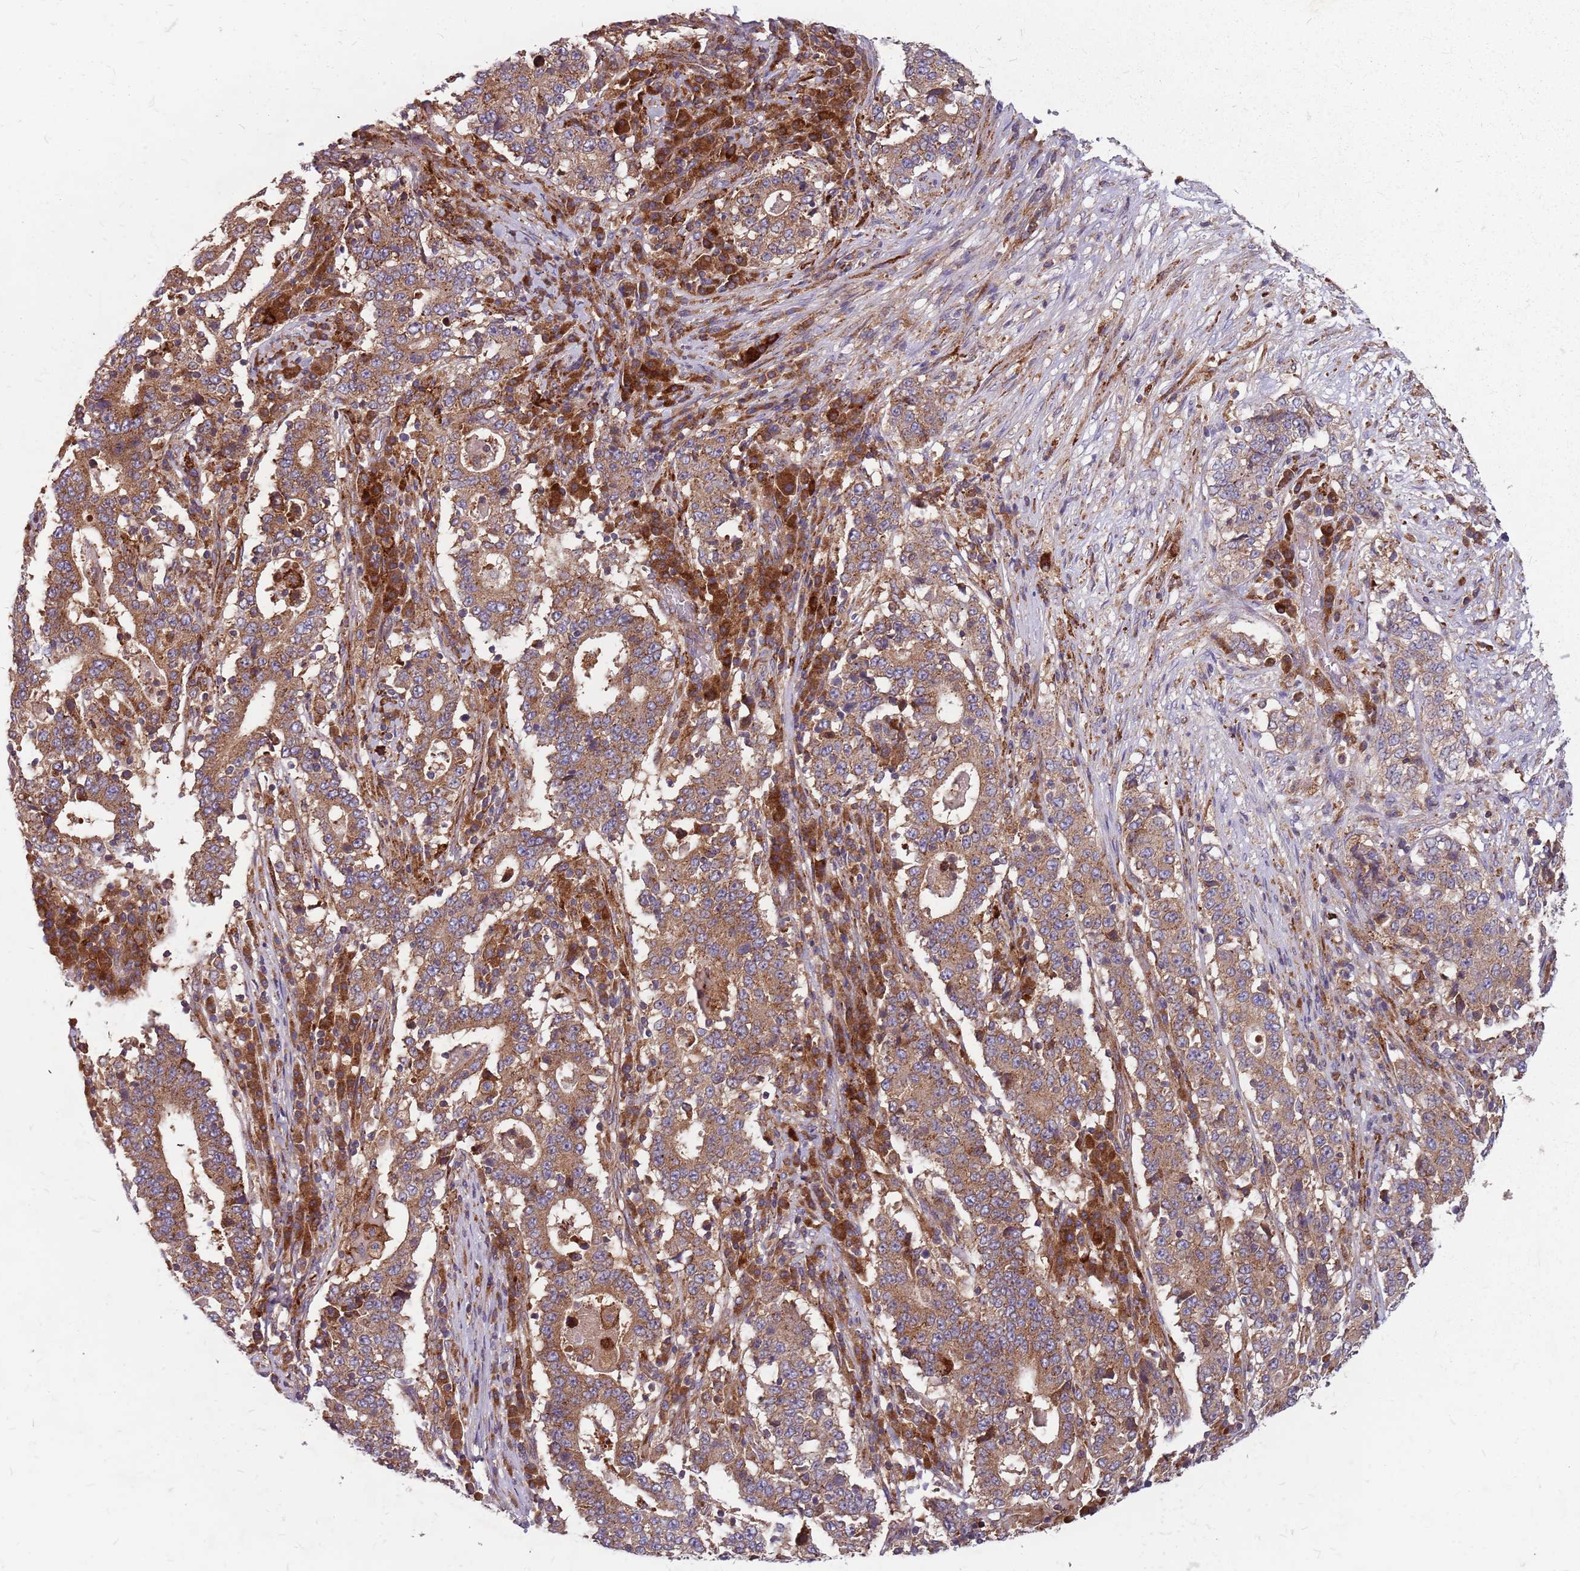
{"staining": {"intensity": "moderate", "quantity": ">75%", "location": "cytoplasmic/membranous"}, "tissue": "stomach cancer", "cell_type": "Tumor cells", "image_type": "cancer", "snomed": [{"axis": "morphology", "description": "Adenocarcinoma, NOS"}, {"axis": "topography", "description": "Stomach"}], "caption": "The image shows immunohistochemical staining of stomach cancer (adenocarcinoma). There is moderate cytoplasmic/membranous expression is identified in approximately >75% of tumor cells.", "gene": "NME4", "patient": {"sex": "male", "age": 59}}